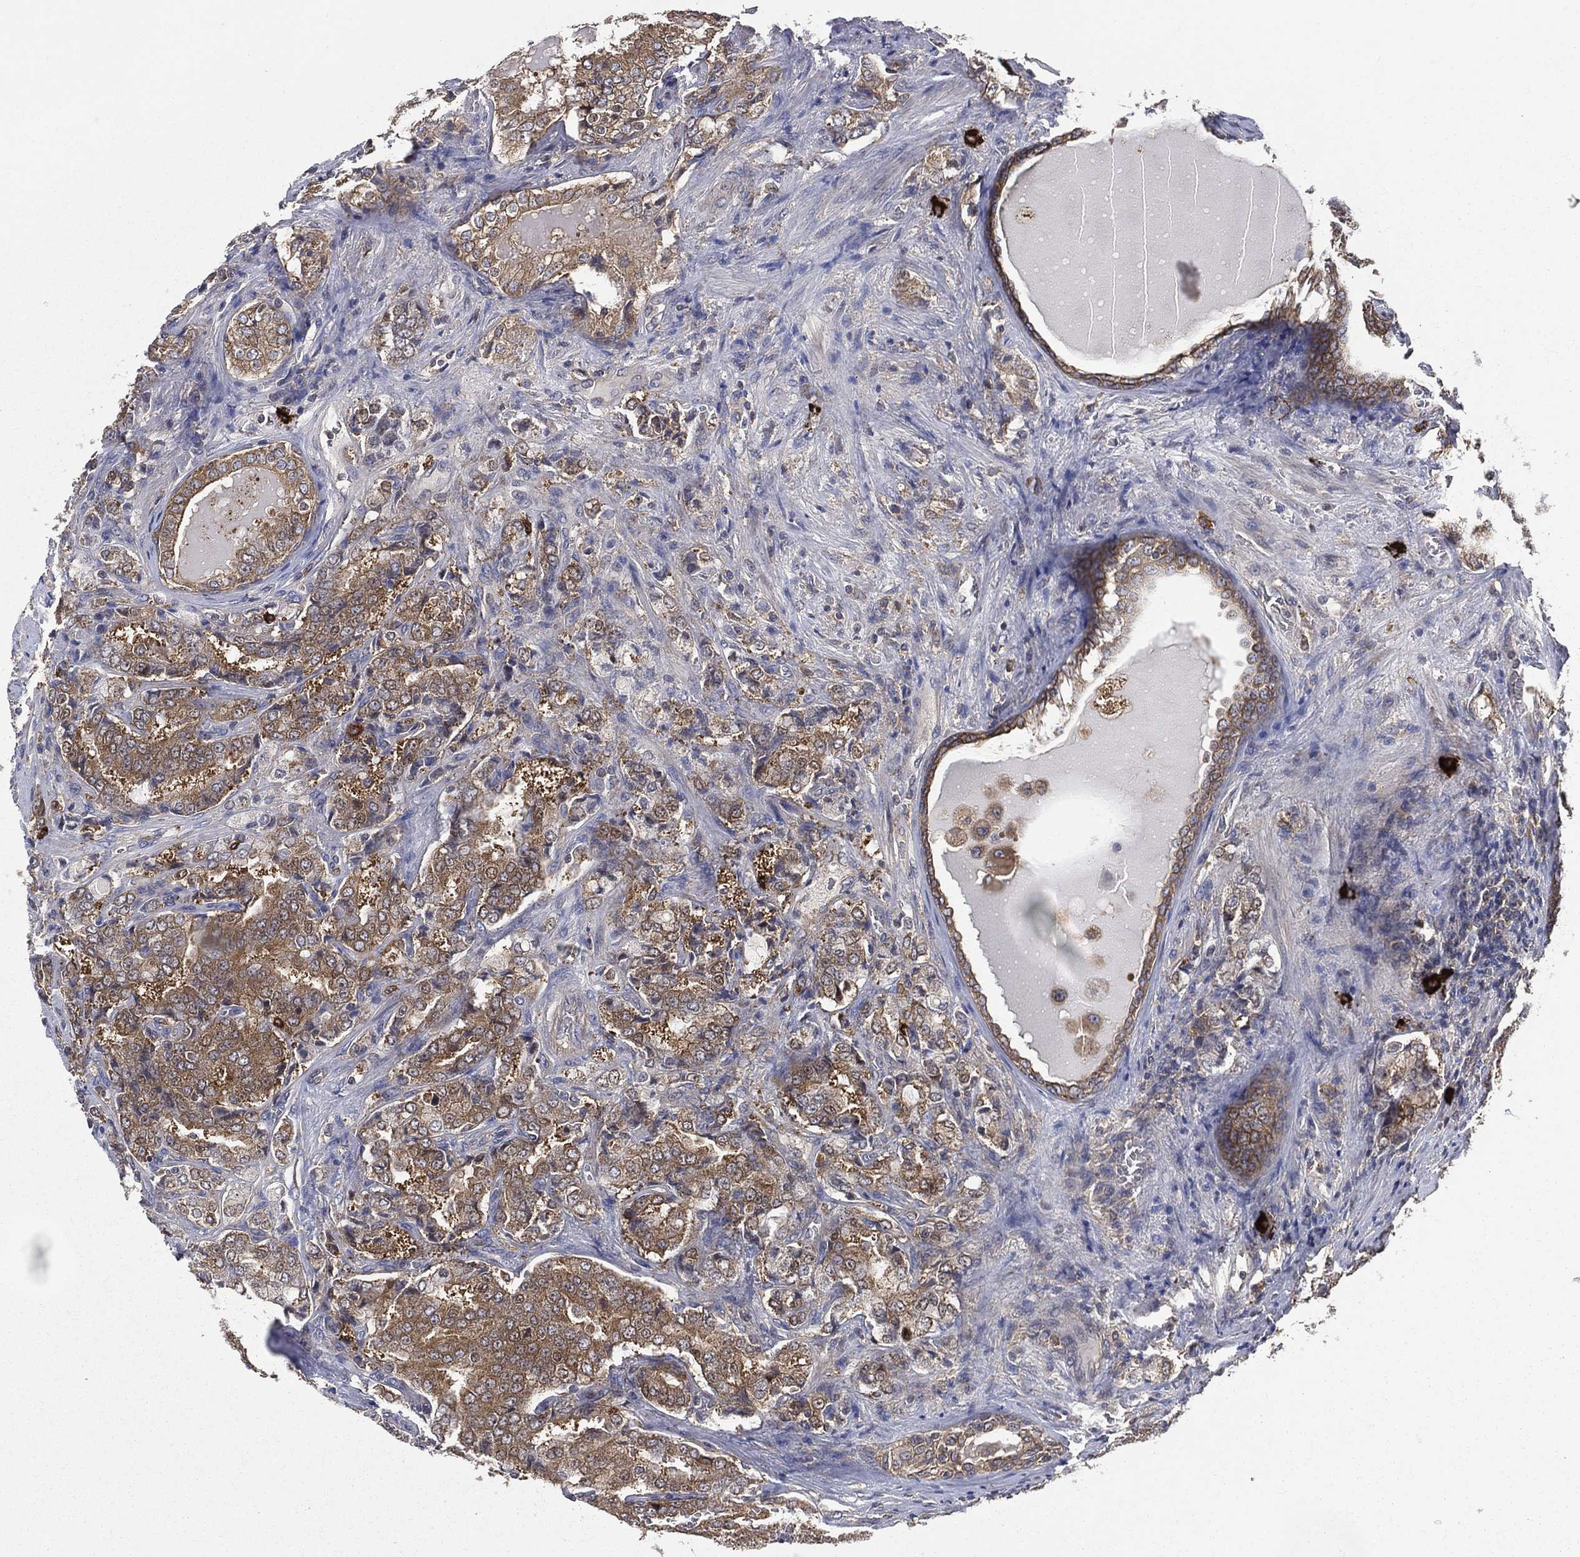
{"staining": {"intensity": "moderate", "quantity": ">75%", "location": "cytoplasmic/membranous"}, "tissue": "prostate cancer", "cell_type": "Tumor cells", "image_type": "cancer", "snomed": [{"axis": "morphology", "description": "Adenocarcinoma, NOS"}, {"axis": "topography", "description": "Prostate"}], "caption": "Prostate adenocarcinoma tissue demonstrates moderate cytoplasmic/membranous staining in approximately >75% of tumor cells, visualized by immunohistochemistry.", "gene": "SMPD3", "patient": {"sex": "male", "age": 65}}